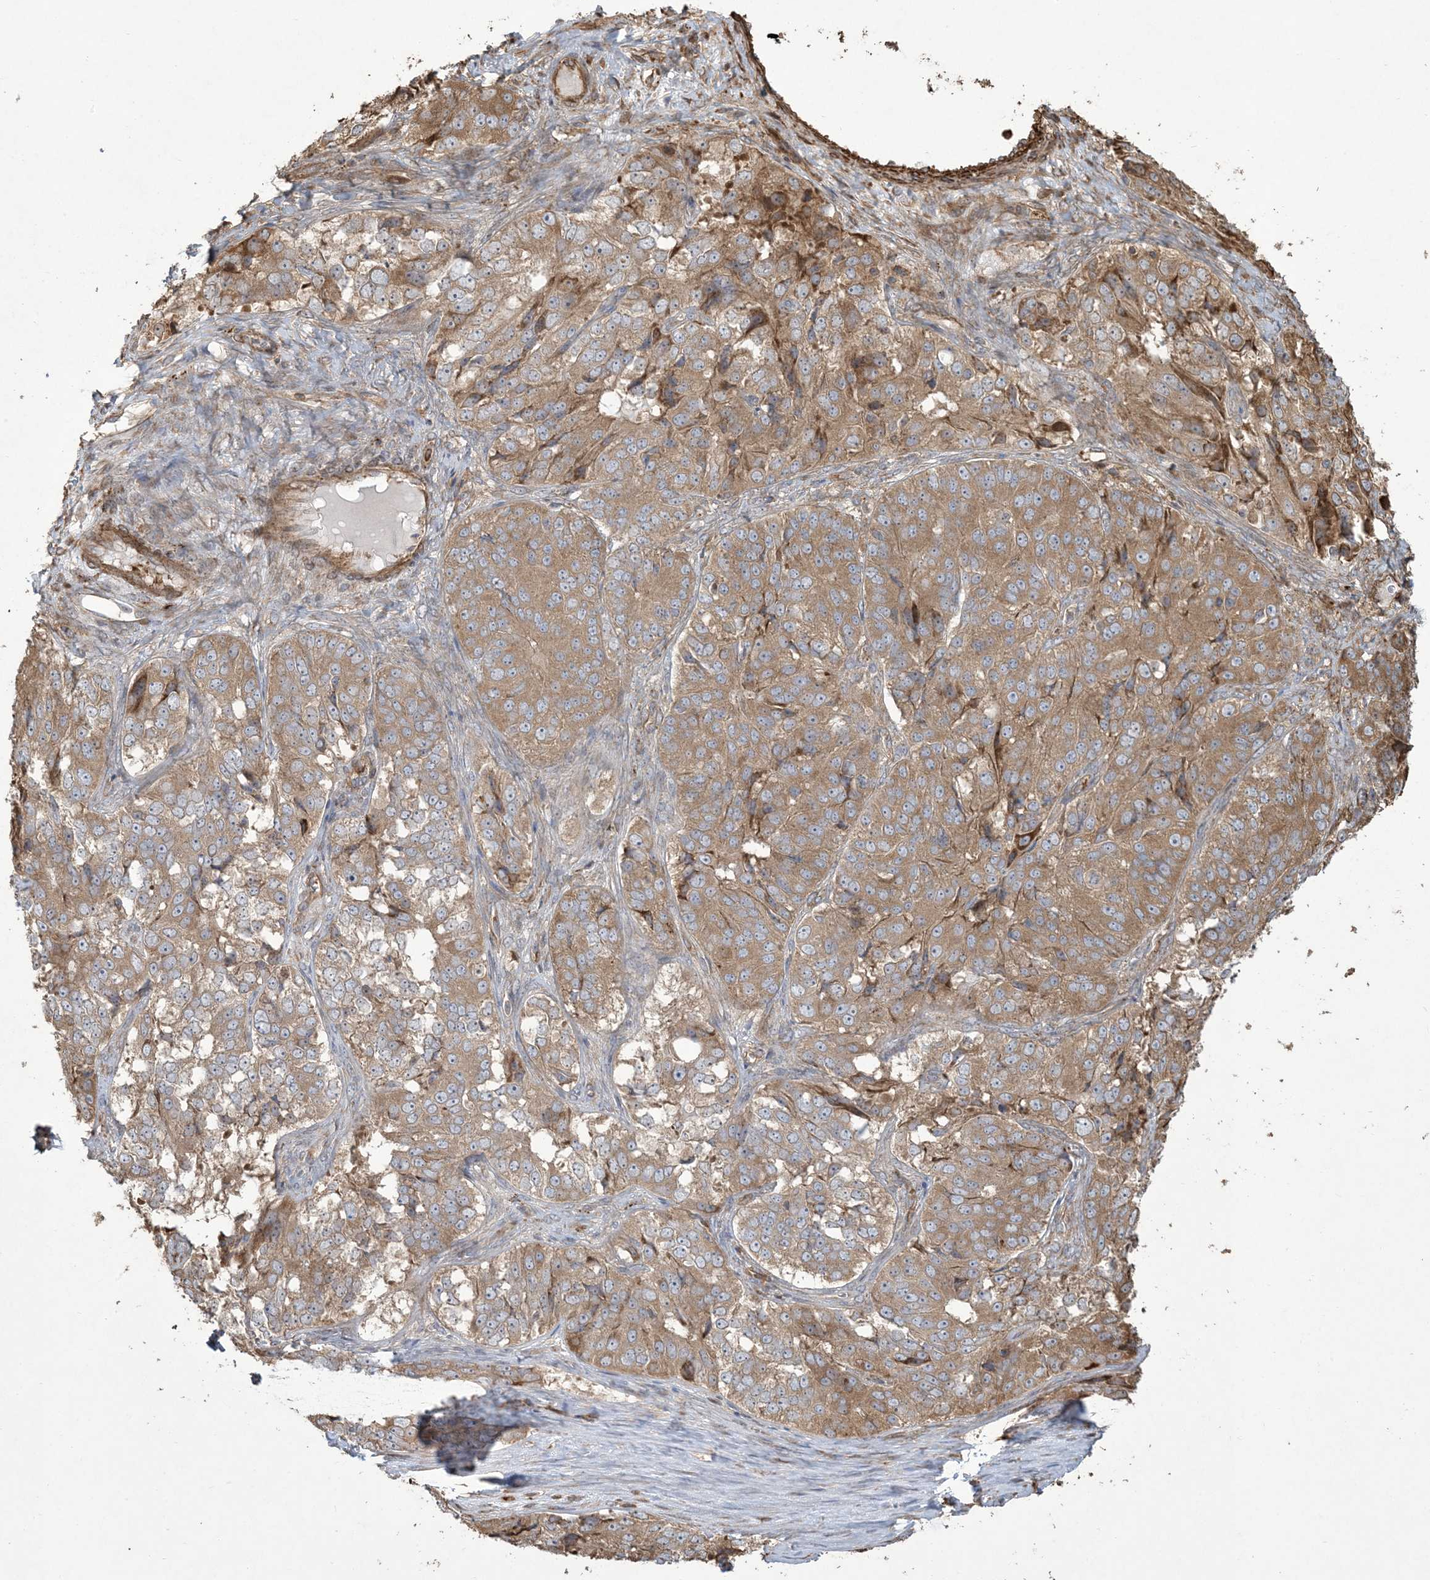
{"staining": {"intensity": "moderate", "quantity": ">75%", "location": "cytoplasmic/membranous"}, "tissue": "ovarian cancer", "cell_type": "Tumor cells", "image_type": "cancer", "snomed": [{"axis": "morphology", "description": "Carcinoma, endometroid"}, {"axis": "topography", "description": "Ovary"}], "caption": "This is an image of immunohistochemistry staining of ovarian endometroid carcinoma, which shows moderate positivity in the cytoplasmic/membranous of tumor cells.", "gene": "KLHL18", "patient": {"sex": "female", "age": 51}}